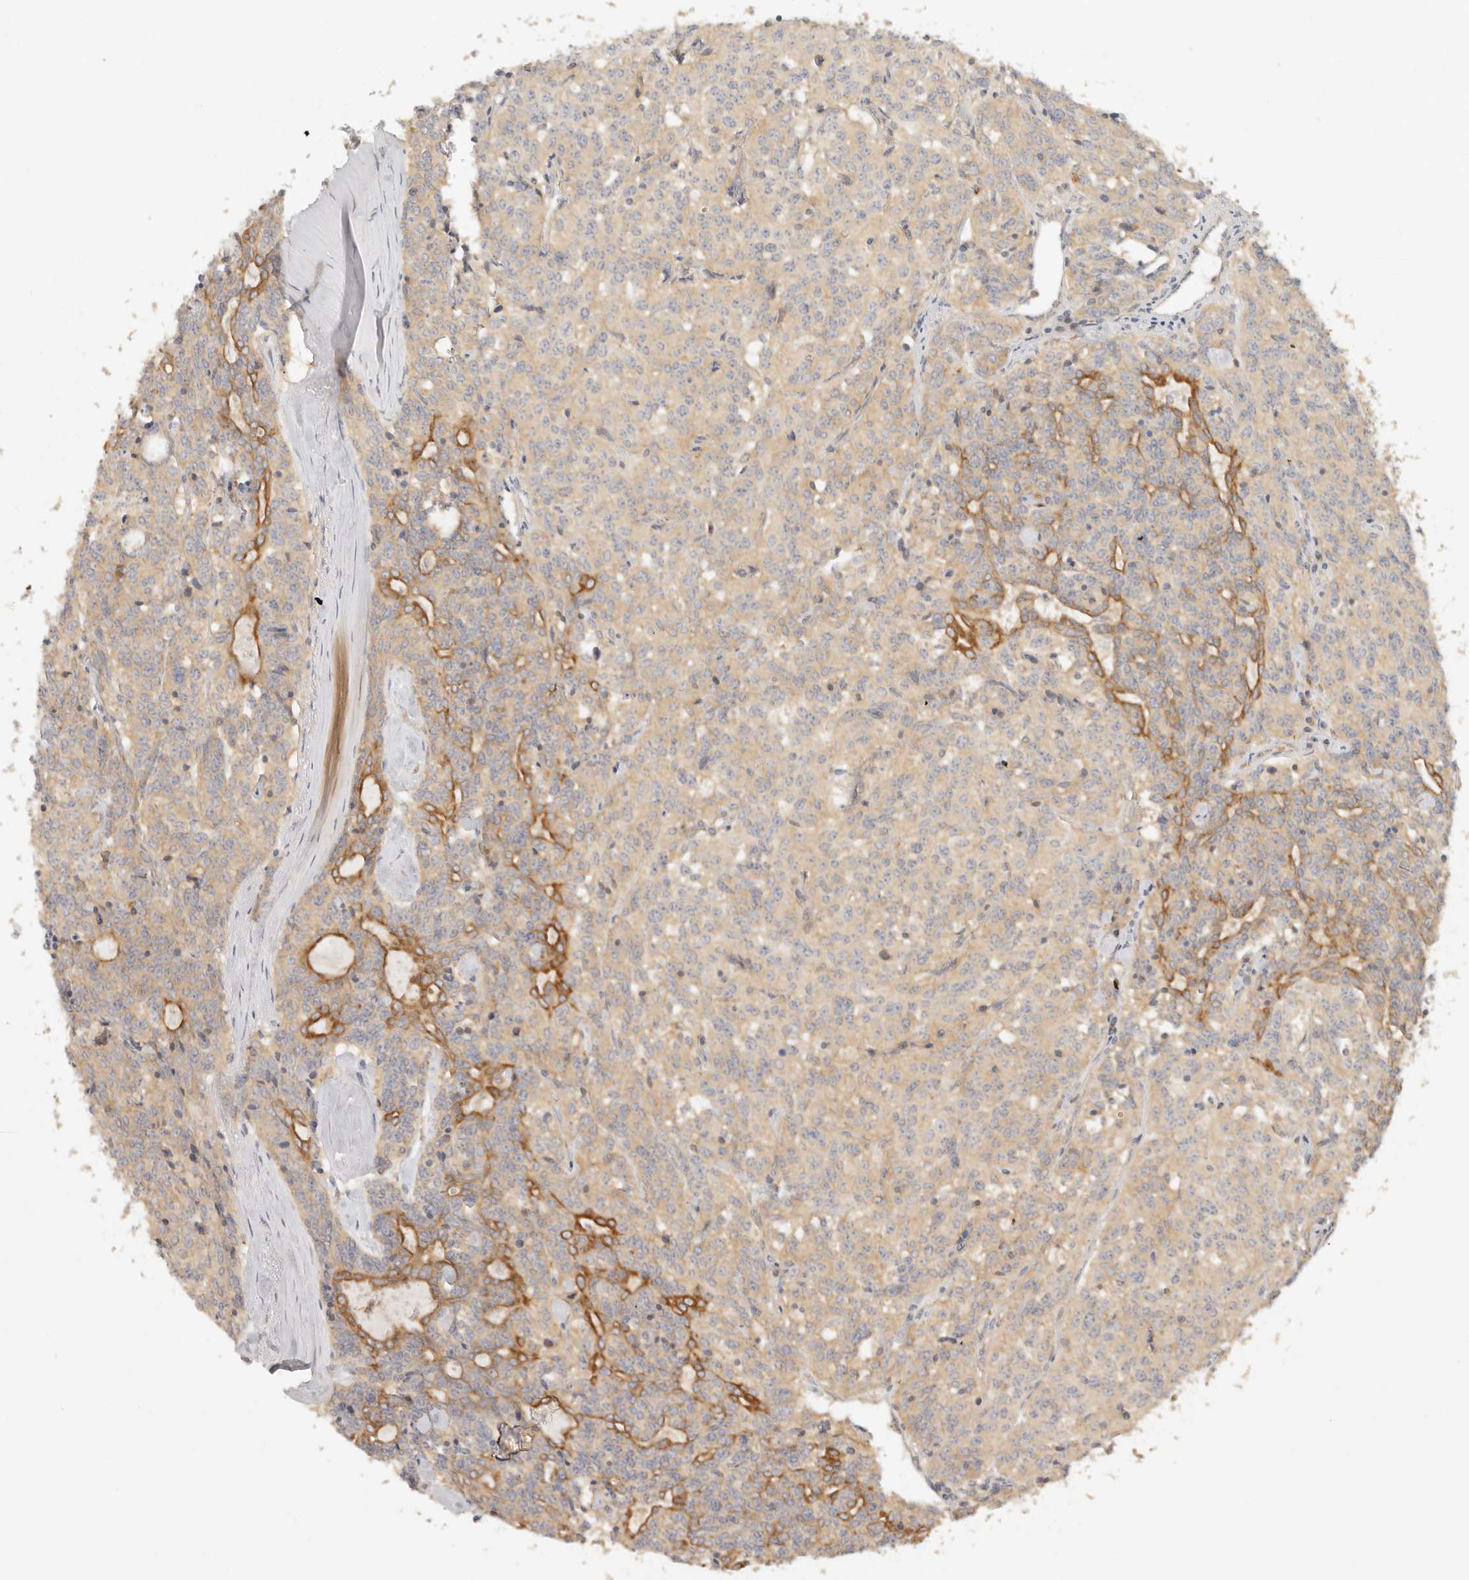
{"staining": {"intensity": "weak", "quantity": ">75%", "location": "cytoplasmic/membranous"}, "tissue": "carcinoid", "cell_type": "Tumor cells", "image_type": "cancer", "snomed": [{"axis": "morphology", "description": "Carcinoid, malignant, NOS"}, {"axis": "topography", "description": "Lung"}], "caption": "Immunohistochemical staining of human carcinoid displays low levels of weak cytoplasmic/membranous protein staining in approximately >75% of tumor cells. (IHC, brightfield microscopy, high magnification).", "gene": "HECTD3", "patient": {"sex": "female", "age": 46}}